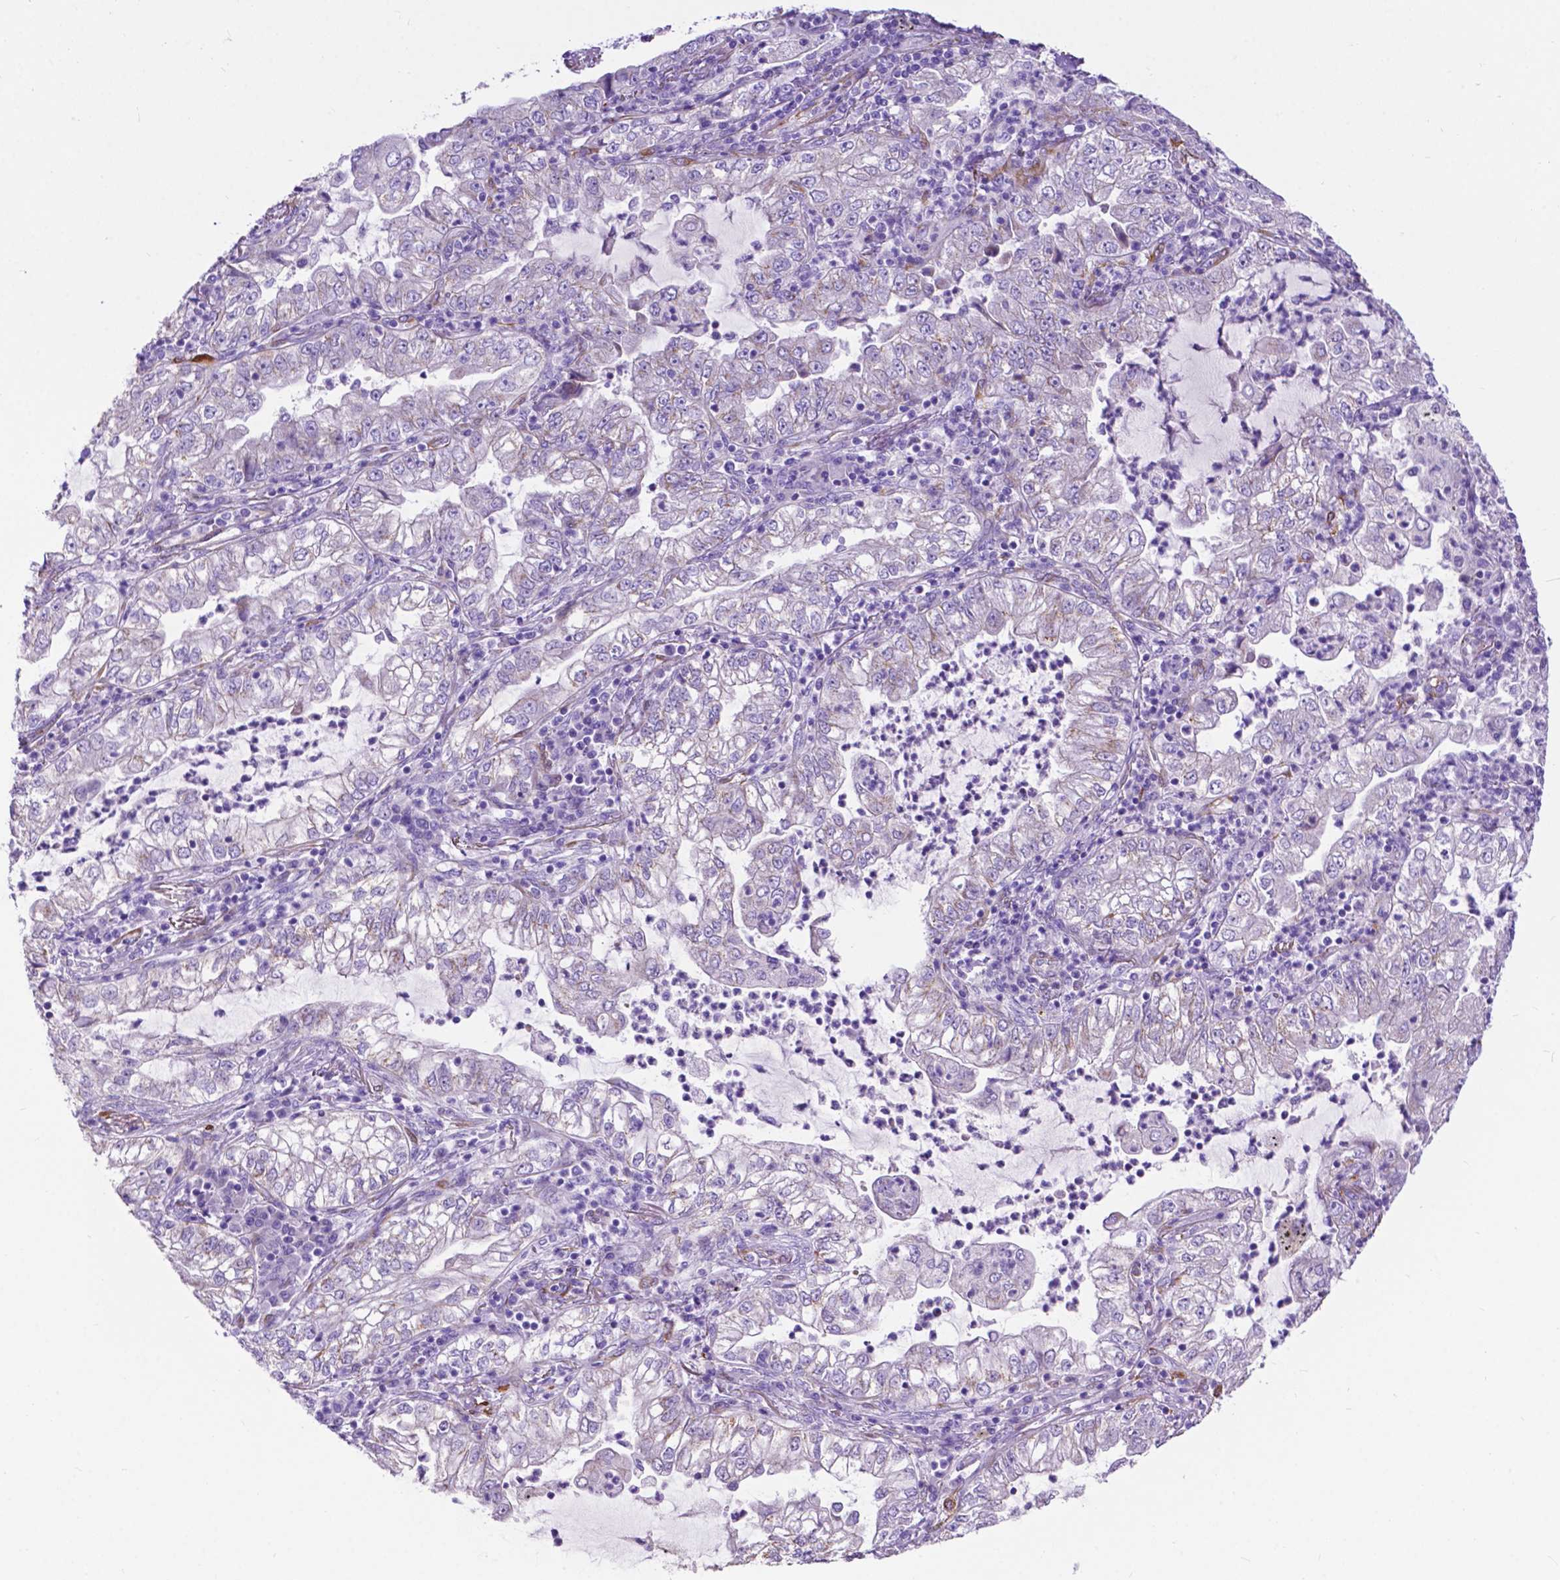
{"staining": {"intensity": "negative", "quantity": "none", "location": "none"}, "tissue": "lung cancer", "cell_type": "Tumor cells", "image_type": "cancer", "snomed": [{"axis": "morphology", "description": "Adenocarcinoma, NOS"}, {"axis": "topography", "description": "Lung"}], "caption": "An image of lung cancer stained for a protein demonstrates no brown staining in tumor cells. (DAB (3,3'-diaminobenzidine) IHC, high magnification).", "gene": "PCDHA12", "patient": {"sex": "female", "age": 73}}